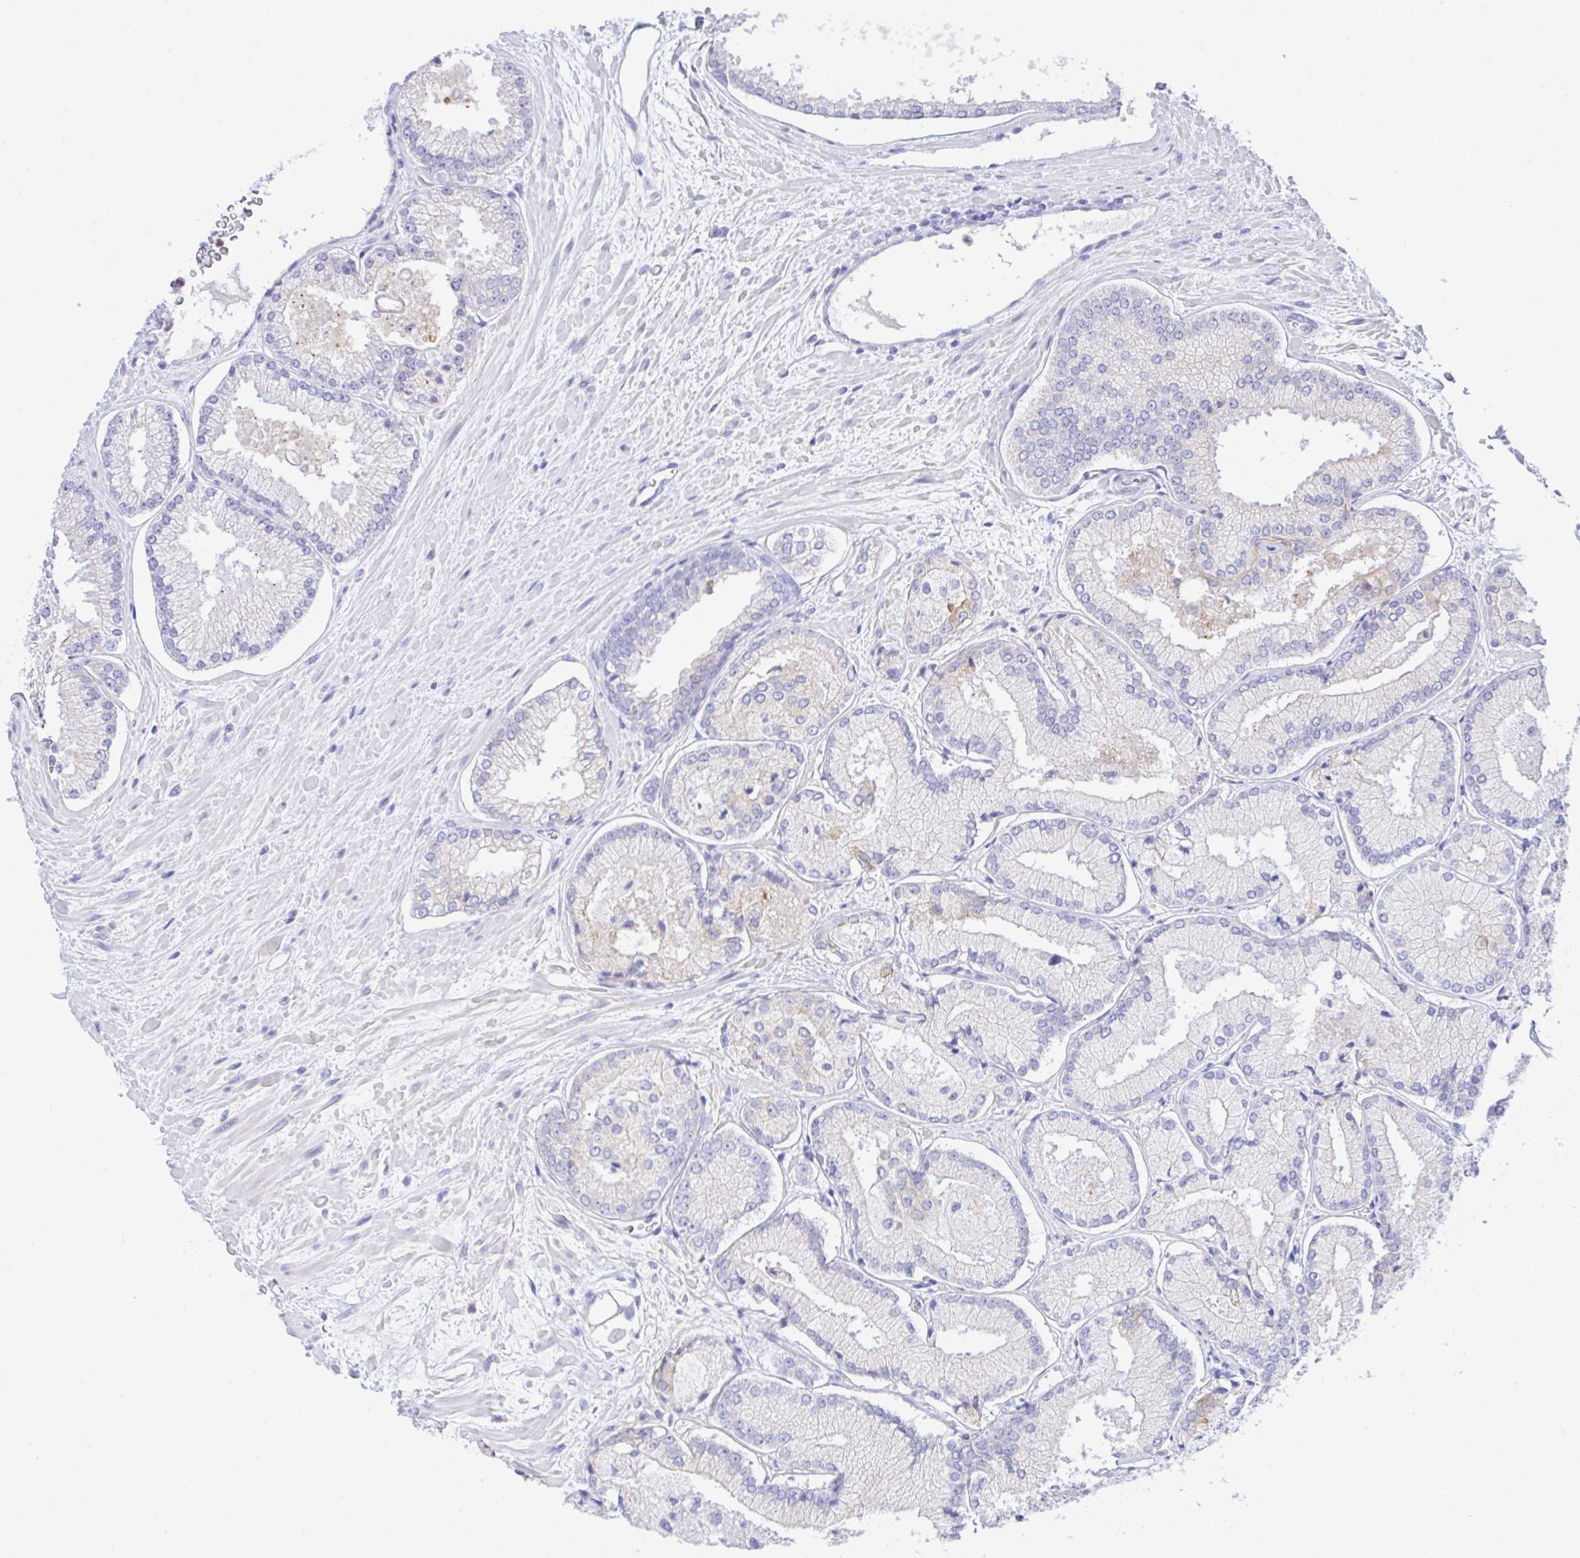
{"staining": {"intensity": "negative", "quantity": "none", "location": "none"}, "tissue": "prostate cancer", "cell_type": "Tumor cells", "image_type": "cancer", "snomed": [{"axis": "morphology", "description": "Adenocarcinoma, High grade"}, {"axis": "topography", "description": "Prostate"}], "caption": "Immunohistochemistry (IHC) of adenocarcinoma (high-grade) (prostate) demonstrates no positivity in tumor cells. (Immunohistochemistry, brightfield microscopy, high magnification).", "gene": "ZNF221", "patient": {"sex": "male", "age": 73}}